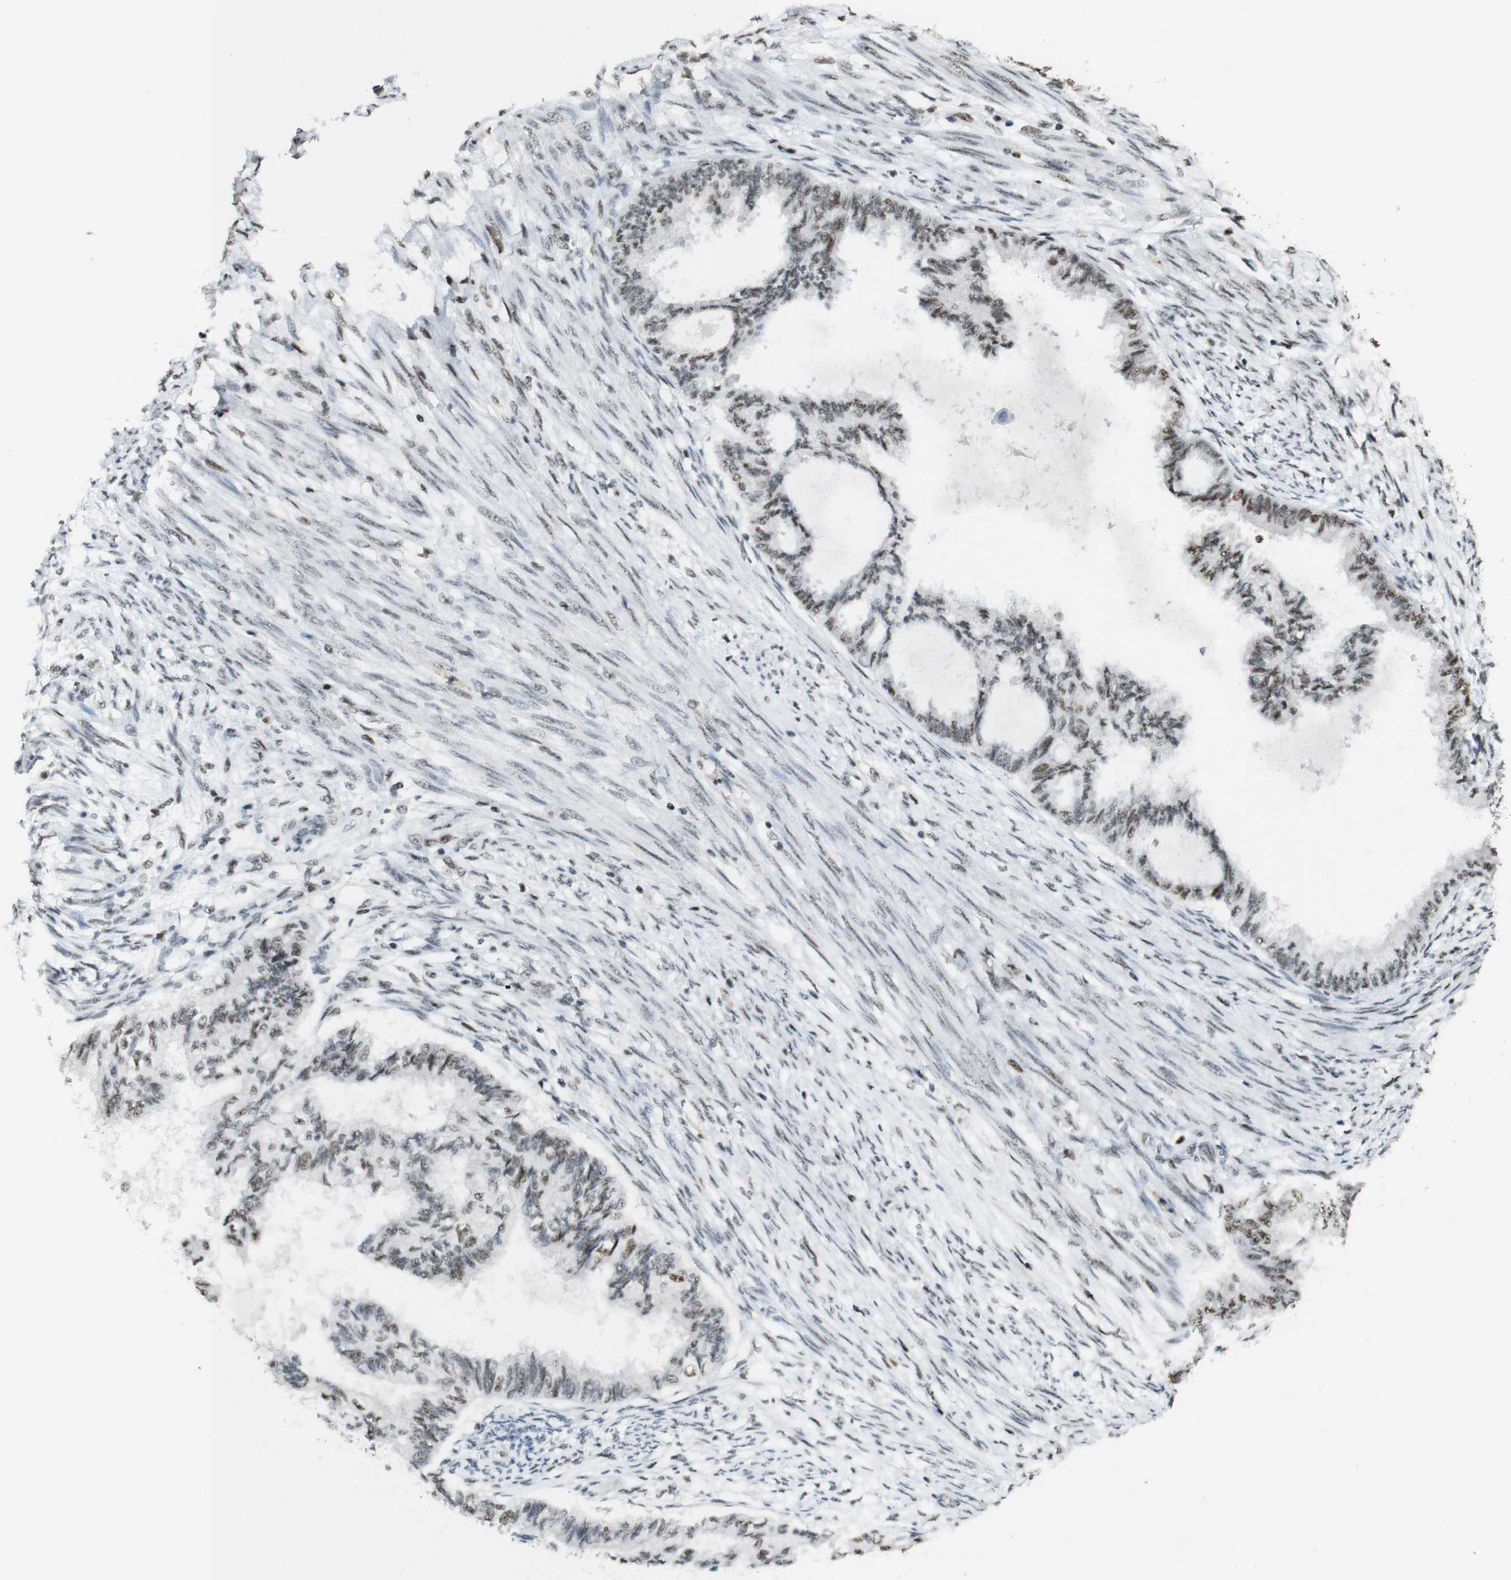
{"staining": {"intensity": "weak", "quantity": ">75%", "location": "nuclear"}, "tissue": "cervical cancer", "cell_type": "Tumor cells", "image_type": "cancer", "snomed": [{"axis": "morphology", "description": "Normal tissue, NOS"}, {"axis": "morphology", "description": "Adenocarcinoma, NOS"}, {"axis": "topography", "description": "Cervix"}, {"axis": "topography", "description": "Endometrium"}], "caption": "This image demonstrates immunohistochemistry (IHC) staining of cervical adenocarcinoma, with low weak nuclear positivity in approximately >75% of tumor cells.", "gene": "CSNK2B", "patient": {"sex": "female", "age": 86}}